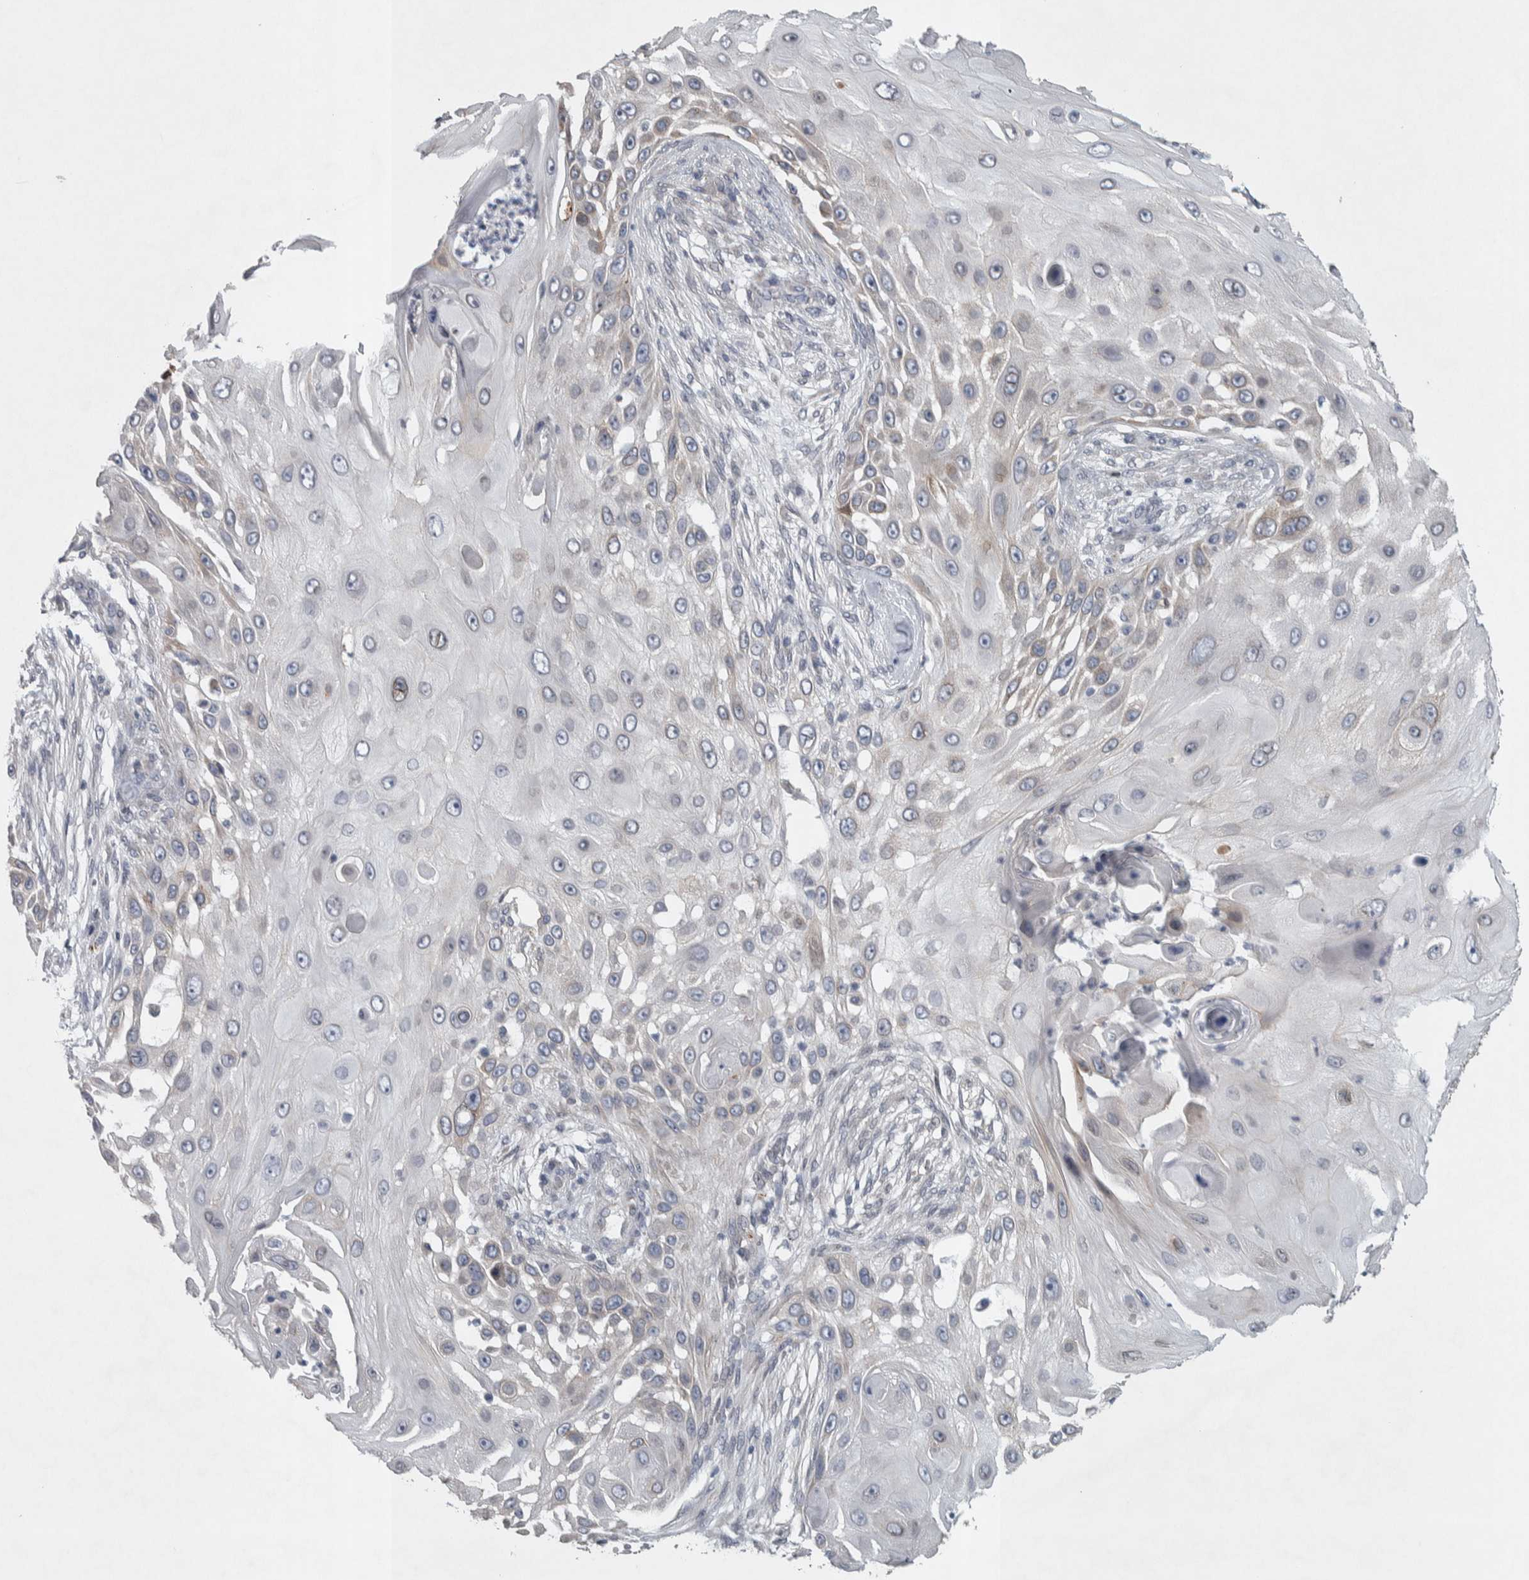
{"staining": {"intensity": "weak", "quantity": "<25%", "location": "cytoplasmic/membranous"}, "tissue": "skin cancer", "cell_type": "Tumor cells", "image_type": "cancer", "snomed": [{"axis": "morphology", "description": "Squamous cell carcinoma, NOS"}, {"axis": "topography", "description": "Skin"}], "caption": "An immunohistochemistry (IHC) histopathology image of skin squamous cell carcinoma is shown. There is no staining in tumor cells of skin squamous cell carcinoma.", "gene": "SIGMAR1", "patient": {"sex": "female", "age": 44}}